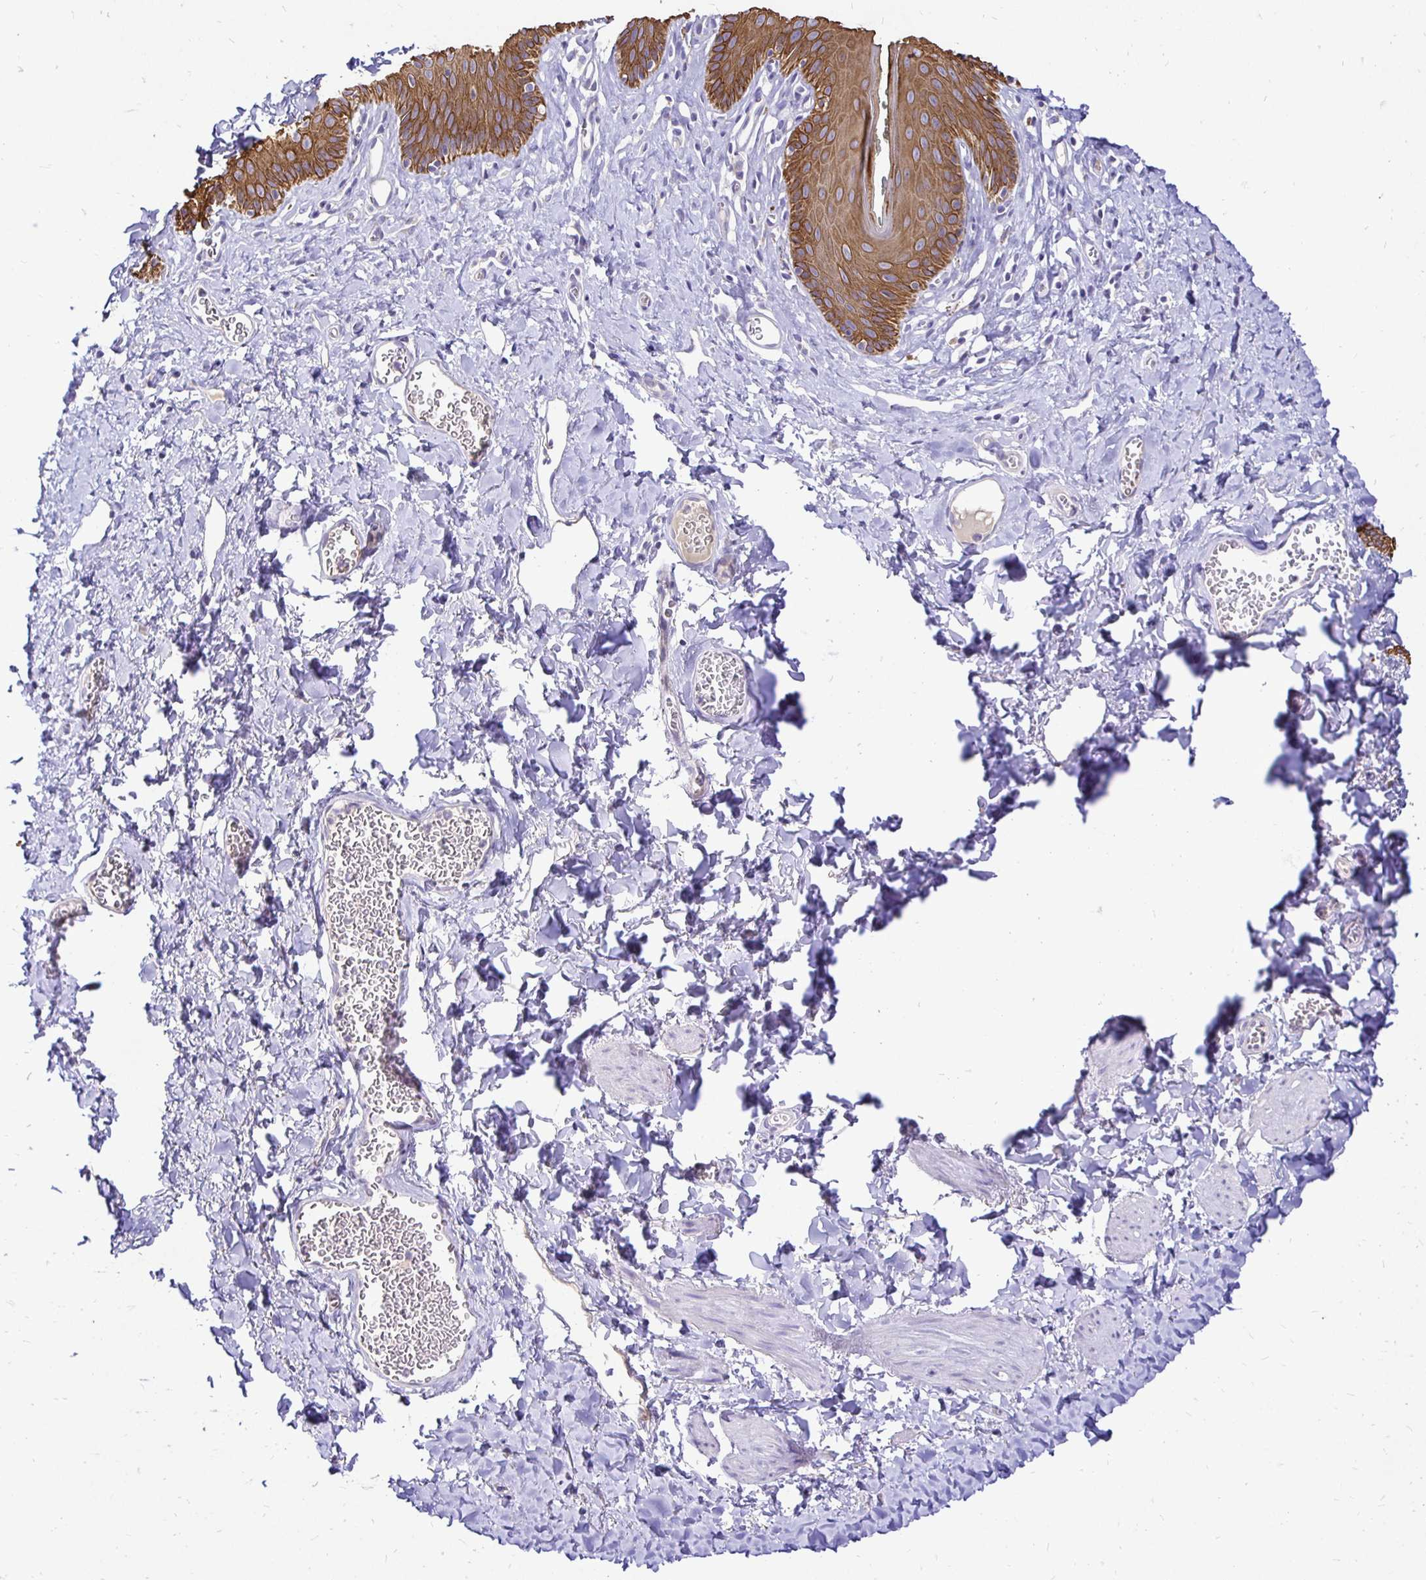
{"staining": {"intensity": "moderate", "quantity": ">75%", "location": "cytoplasmic/membranous"}, "tissue": "skin", "cell_type": "Epidermal cells", "image_type": "normal", "snomed": [{"axis": "morphology", "description": "Normal tissue, NOS"}, {"axis": "topography", "description": "Vulva"}, {"axis": "topography", "description": "Peripheral nerve tissue"}], "caption": "Protein staining demonstrates moderate cytoplasmic/membranous expression in about >75% of epidermal cells in benign skin. Nuclei are stained in blue.", "gene": "TAF1D", "patient": {"sex": "female", "age": 66}}